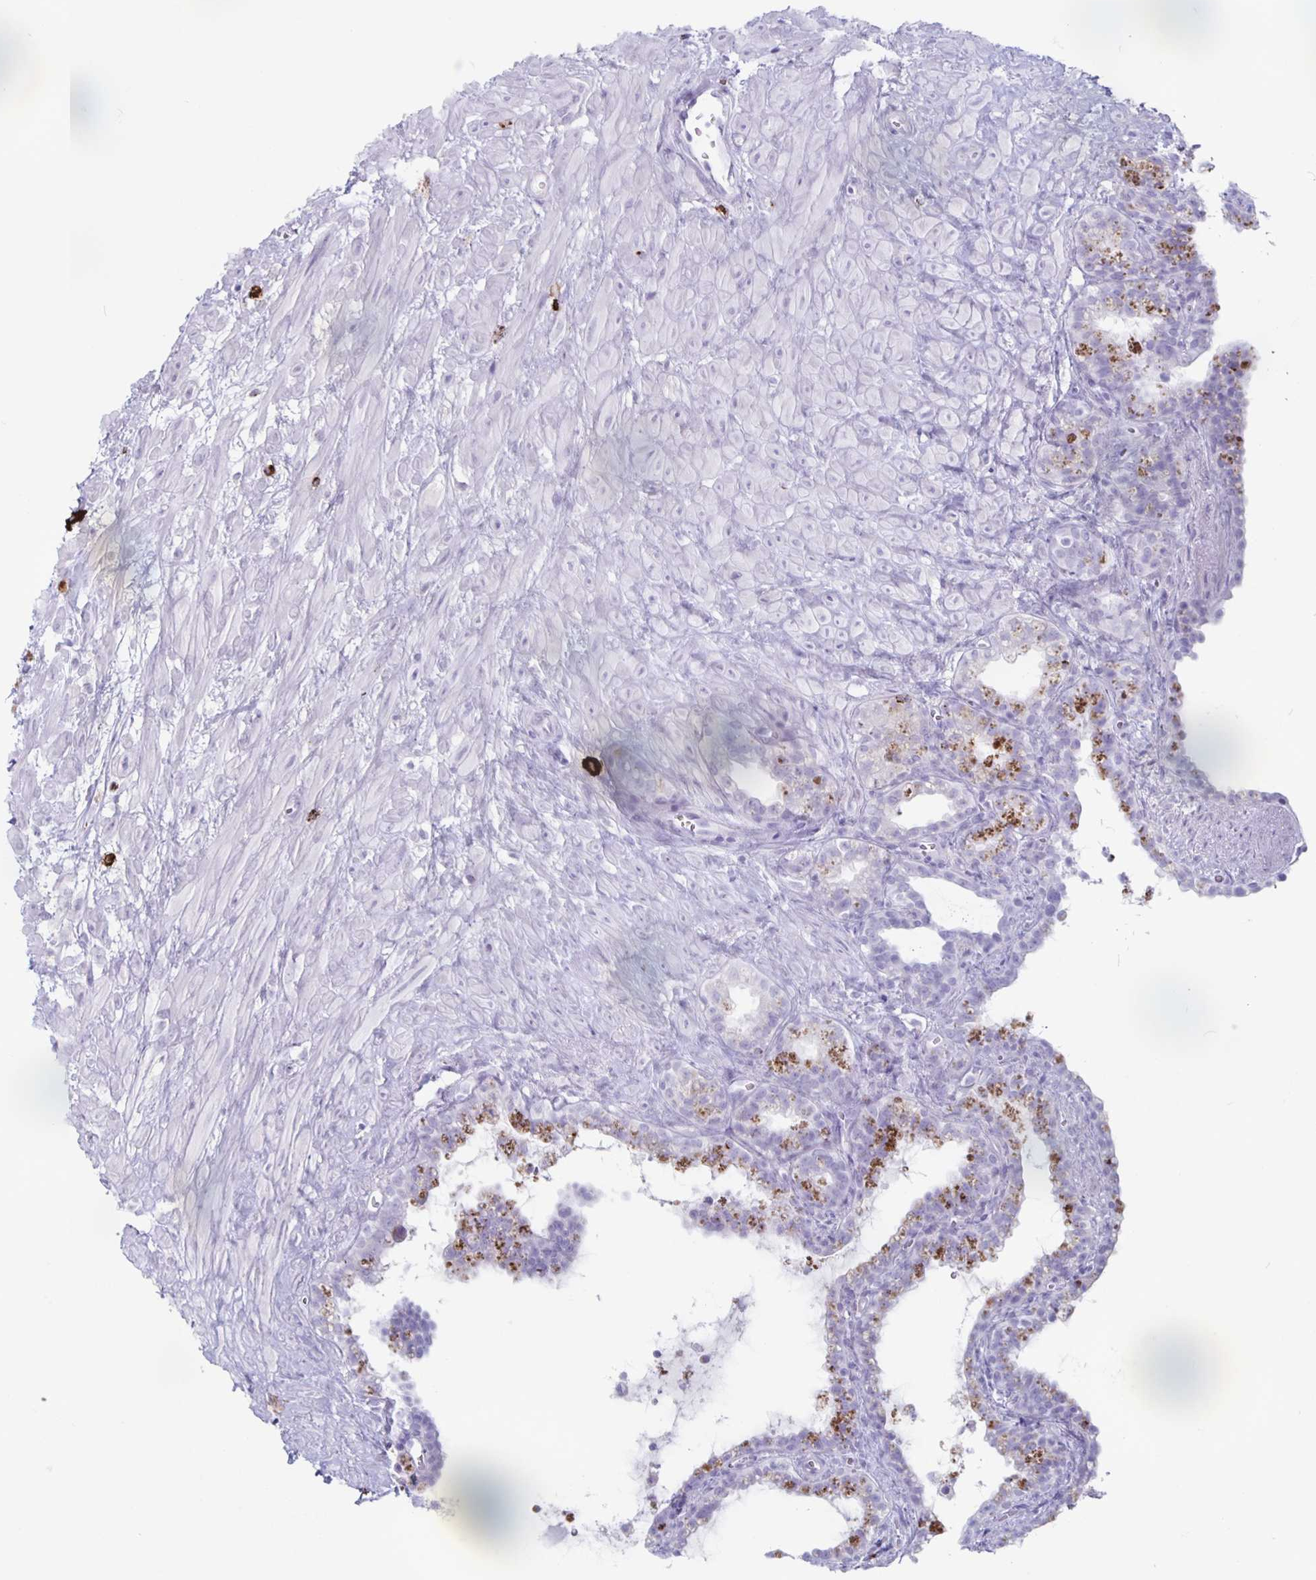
{"staining": {"intensity": "moderate", "quantity": "<25%", "location": "cytoplasmic/membranous"}, "tissue": "seminal vesicle", "cell_type": "Glandular cells", "image_type": "normal", "snomed": [{"axis": "morphology", "description": "Normal tissue, NOS"}, {"axis": "topography", "description": "Seminal veicle"}], "caption": "IHC image of normal seminal vesicle stained for a protein (brown), which displays low levels of moderate cytoplasmic/membranous expression in approximately <25% of glandular cells.", "gene": "GZMK", "patient": {"sex": "male", "age": 76}}